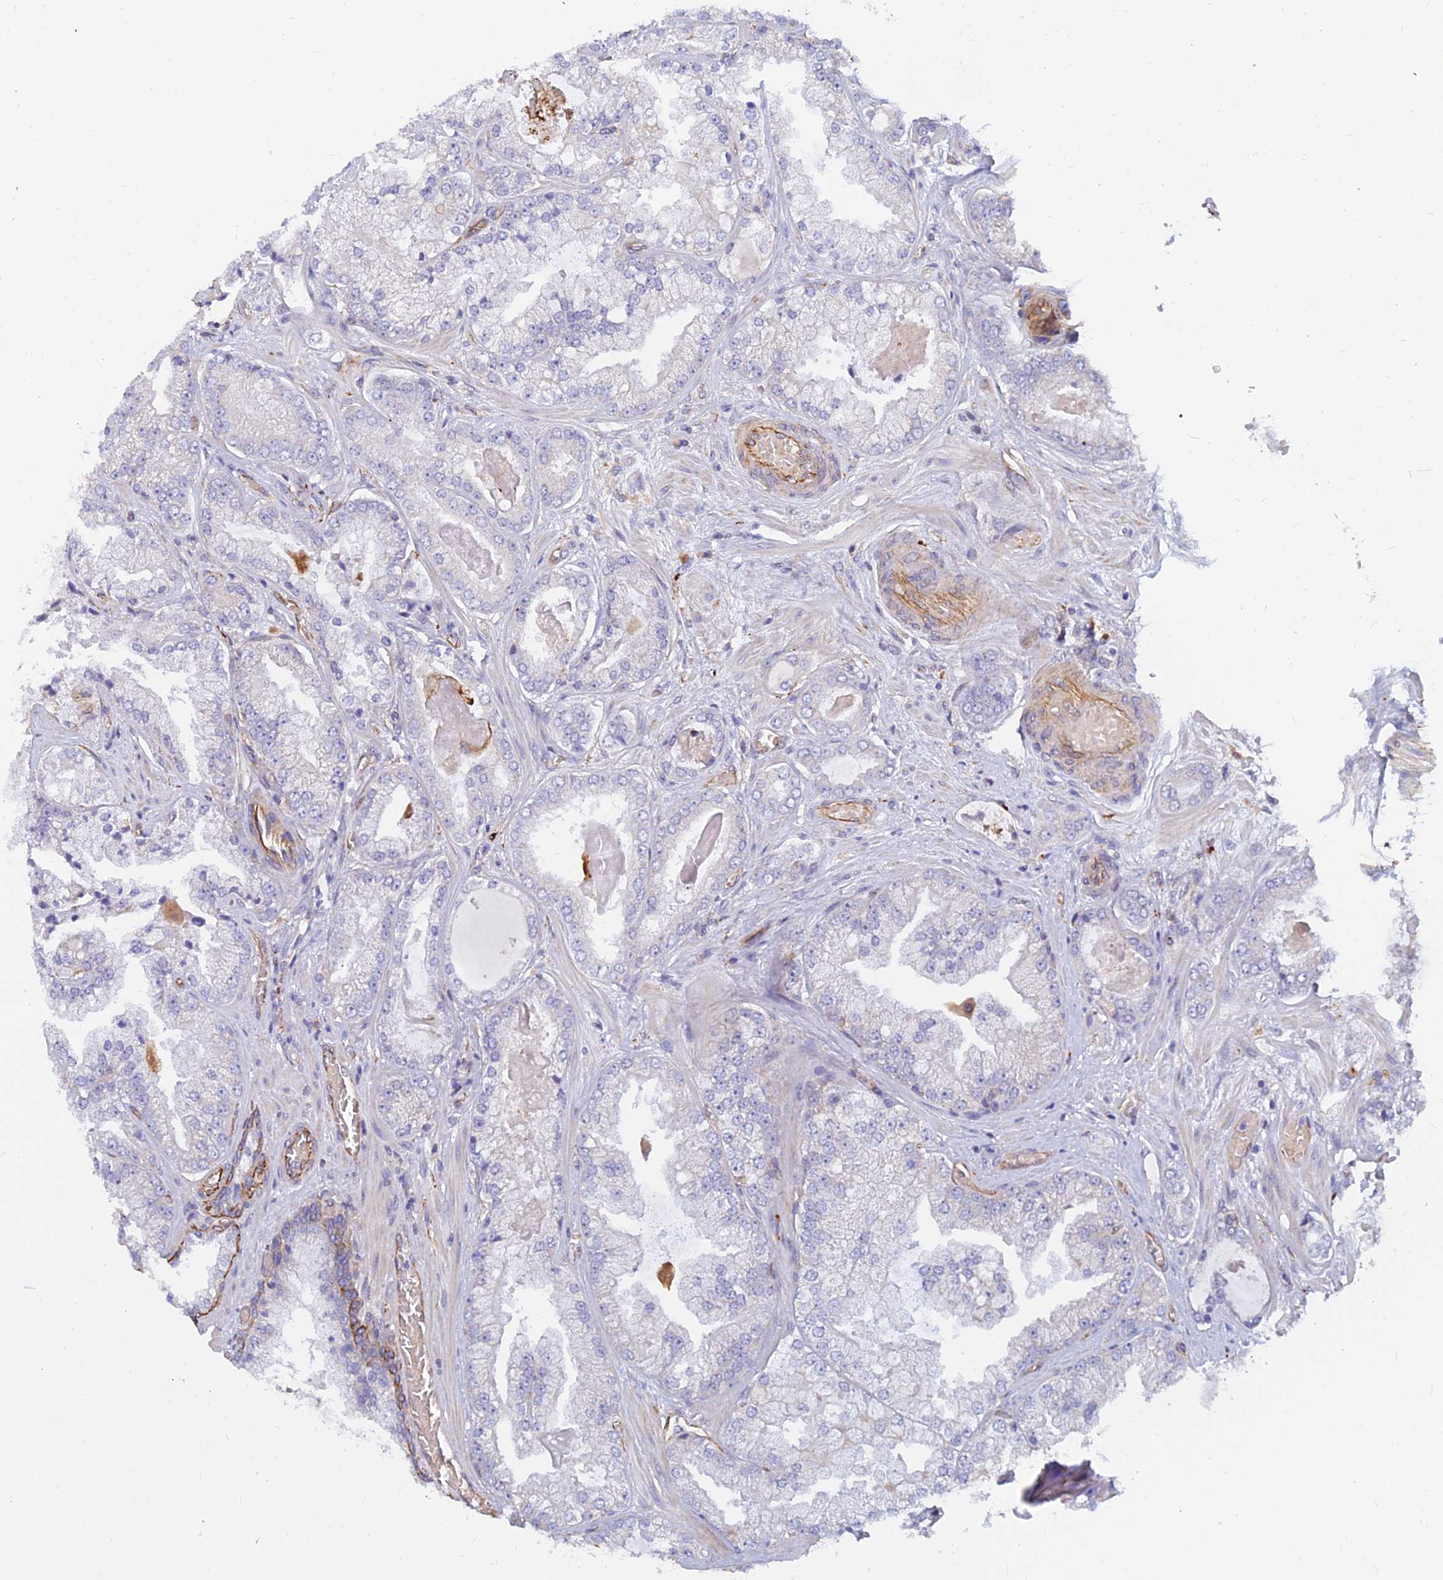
{"staining": {"intensity": "negative", "quantity": "none", "location": "none"}, "tissue": "prostate cancer", "cell_type": "Tumor cells", "image_type": "cancer", "snomed": [{"axis": "morphology", "description": "Adenocarcinoma, Low grade"}, {"axis": "topography", "description": "Prostate"}], "caption": "Prostate cancer (low-grade adenocarcinoma) was stained to show a protein in brown. There is no significant staining in tumor cells.", "gene": "CDK18", "patient": {"sex": "male", "age": 57}}